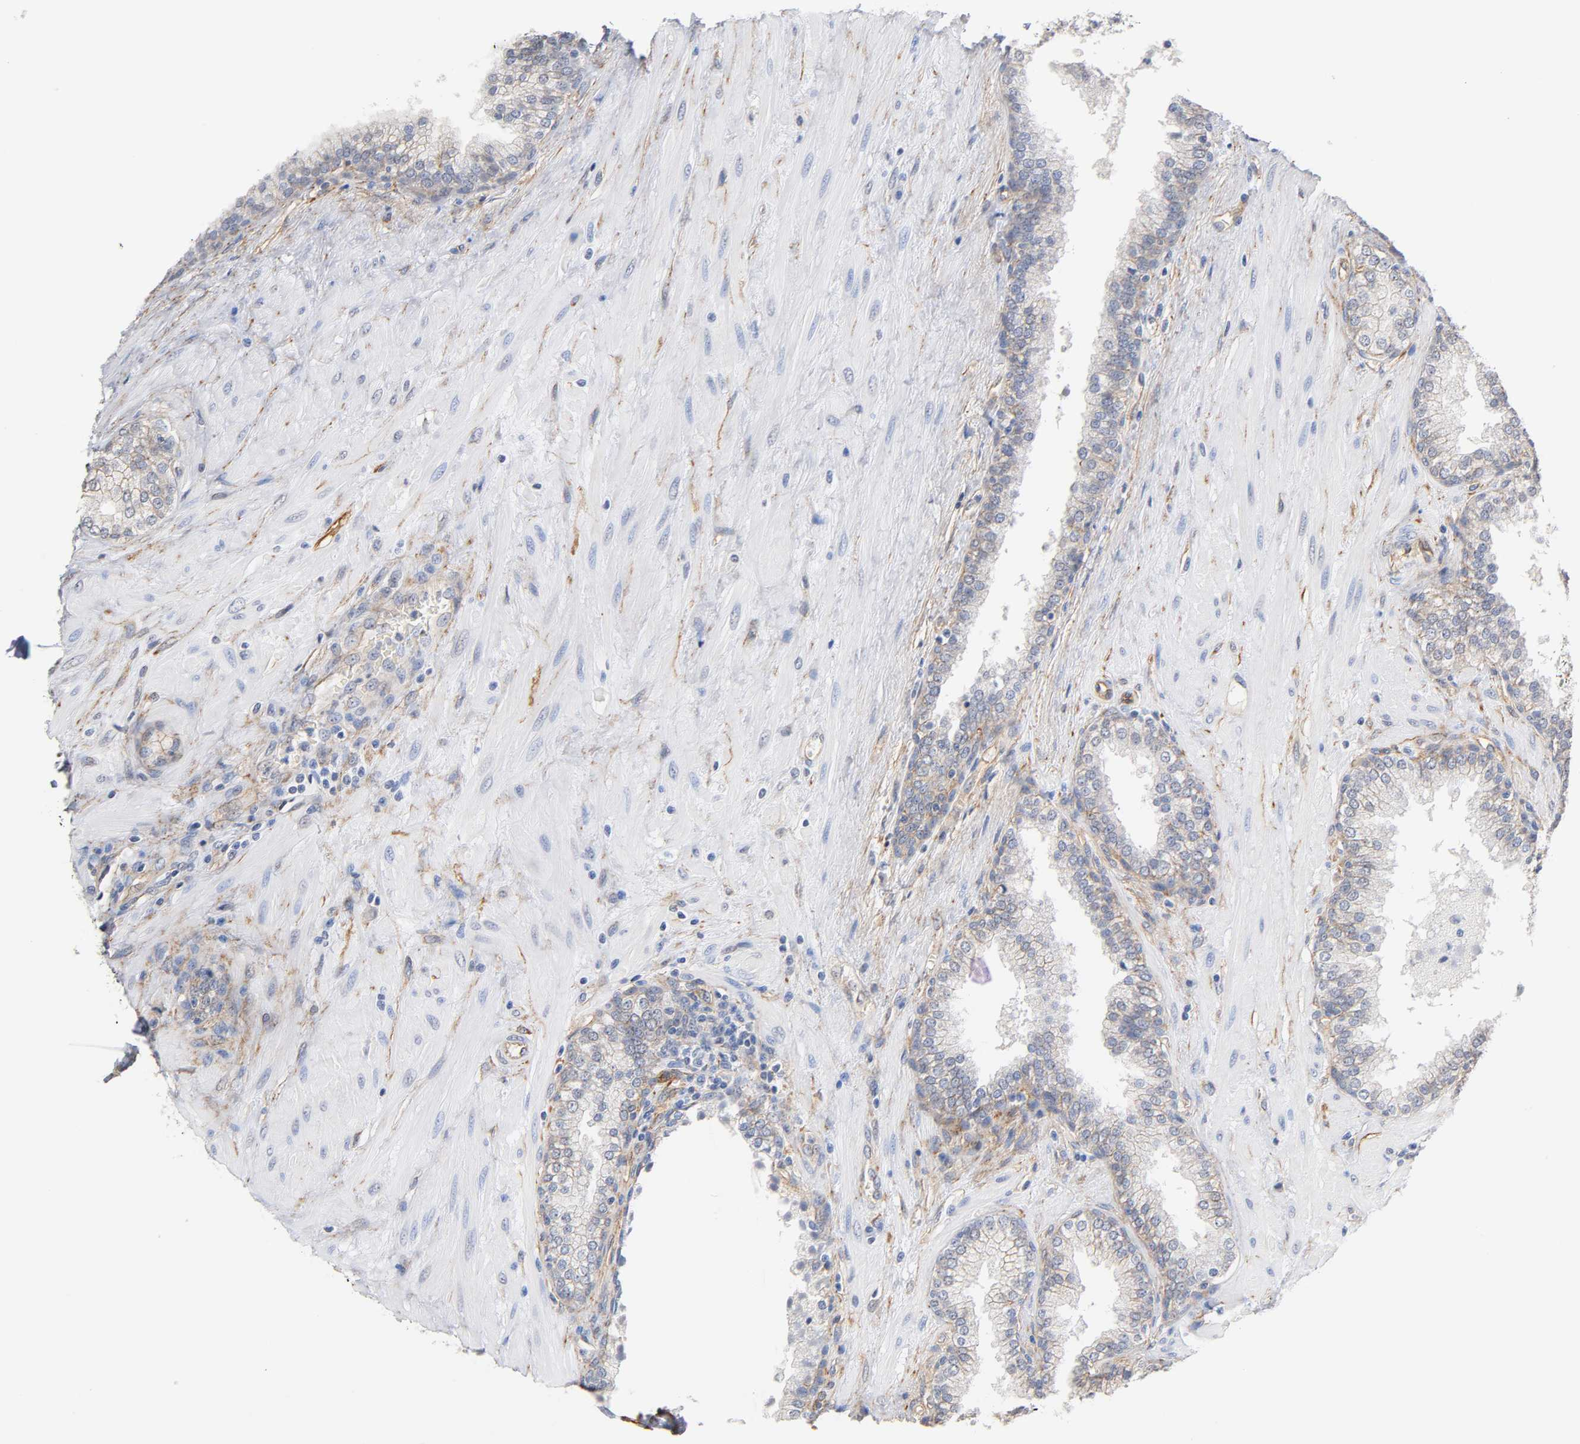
{"staining": {"intensity": "weak", "quantity": "25%-75%", "location": "cytoplasmic/membranous"}, "tissue": "prostate", "cell_type": "Glandular cells", "image_type": "normal", "snomed": [{"axis": "morphology", "description": "Normal tissue, NOS"}, {"axis": "topography", "description": "Prostate"}], "caption": "Immunohistochemistry (IHC) histopathology image of unremarkable prostate: human prostate stained using immunohistochemistry (IHC) exhibits low levels of weak protein expression localized specifically in the cytoplasmic/membranous of glandular cells, appearing as a cytoplasmic/membranous brown color.", "gene": "SPTAN1", "patient": {"sex": "male", "age": 51}}